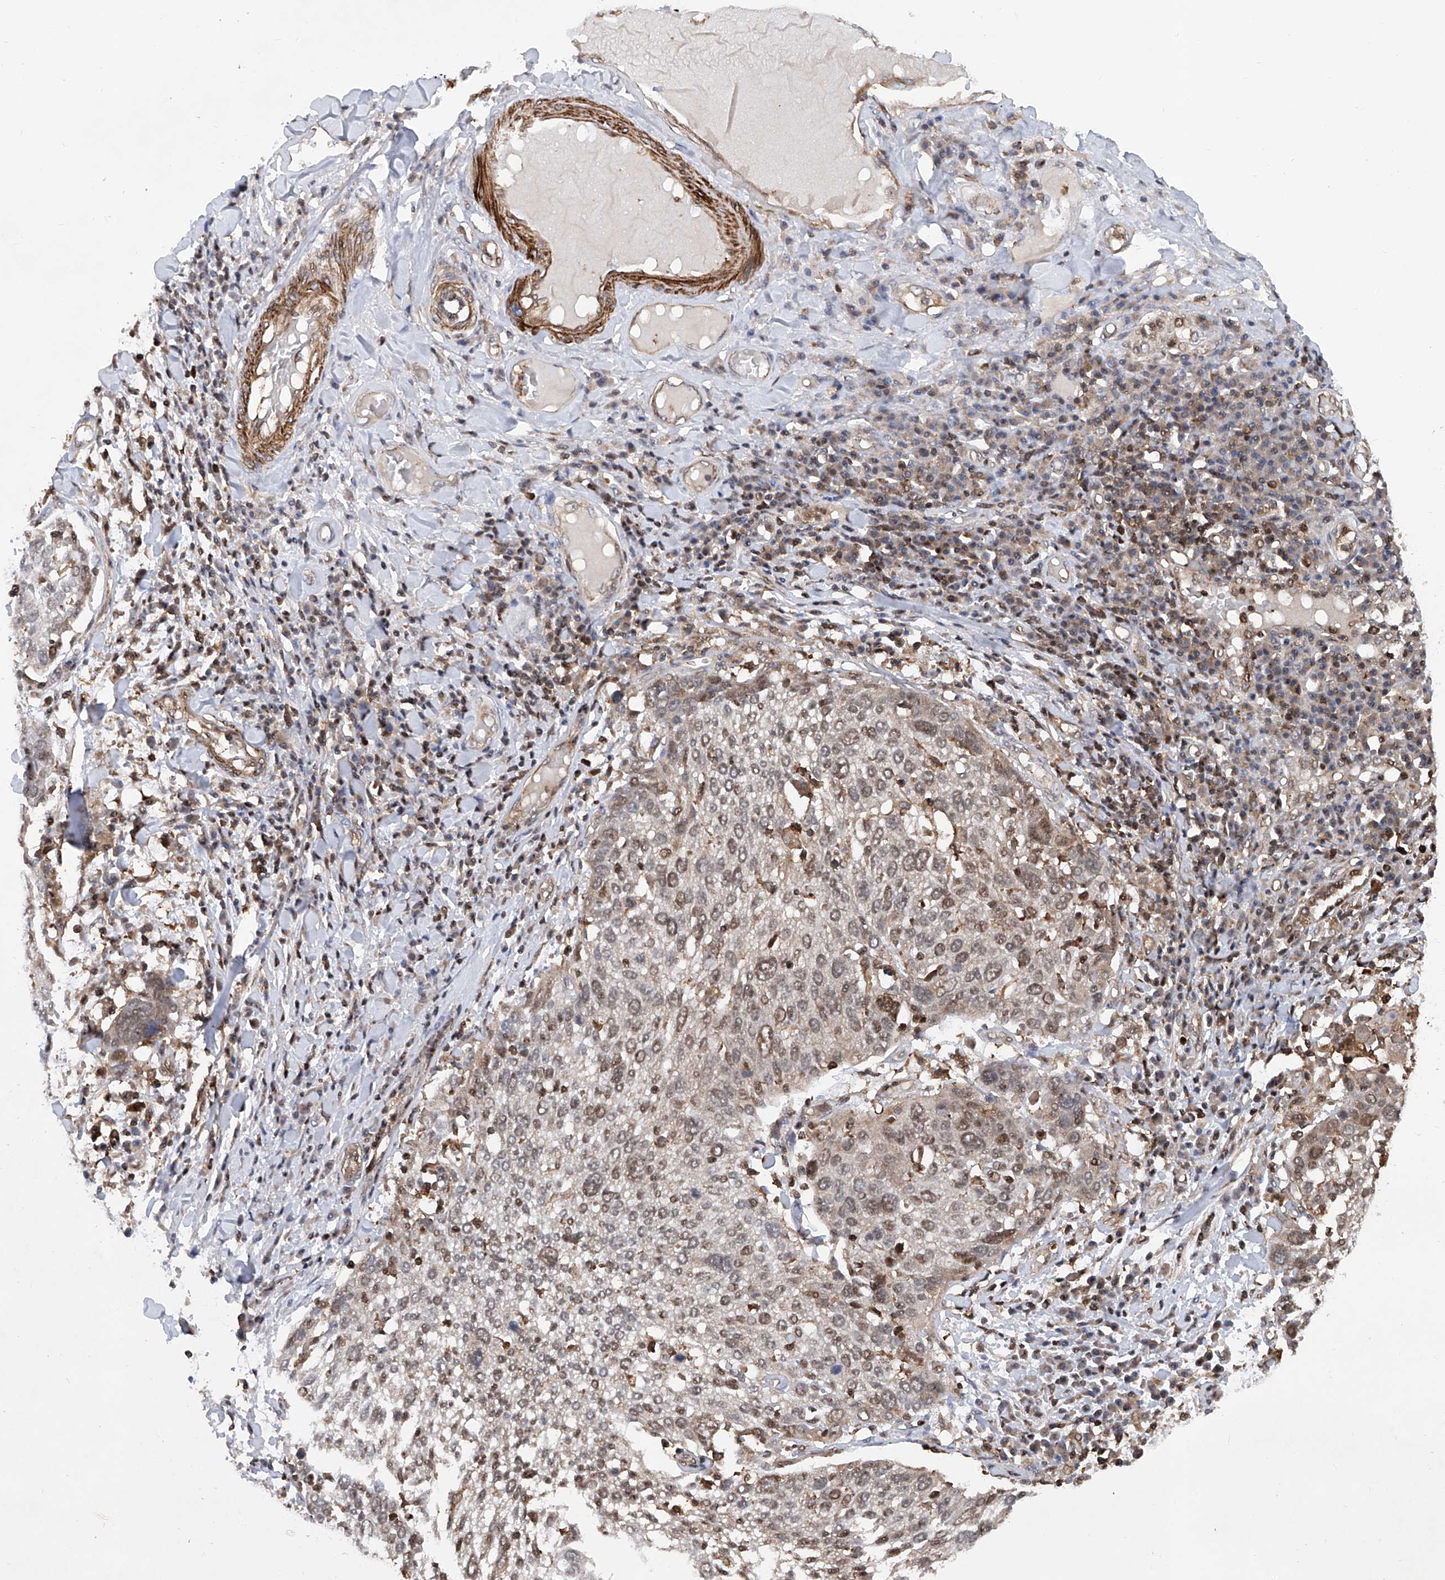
{"staining": {"intensity": "moderate", "quantity": ">75%", "location": "nuclear"}, "tissue": "lung cancer", "cell_type": "Tumor cells", "image_type": "cancer", "snomed": [{"axis": "morphology", "description": "Squamous cell carcinoma, NOS"}, {"axis": "topography", "description": "Lung"}], "caption": "Immunohistochemistry (IHC) photomicrograph of neoplastic tissue: lung squamous cell carcinoma stained using immunohistochemistry (IHC) displays medium levels of moderate protein expression localized specifically in the nuclear of tumor cells, appearing as a nuclear brown color.", "gene": "NT5C3A", "patient": {"sex": "male", "age": 65}}